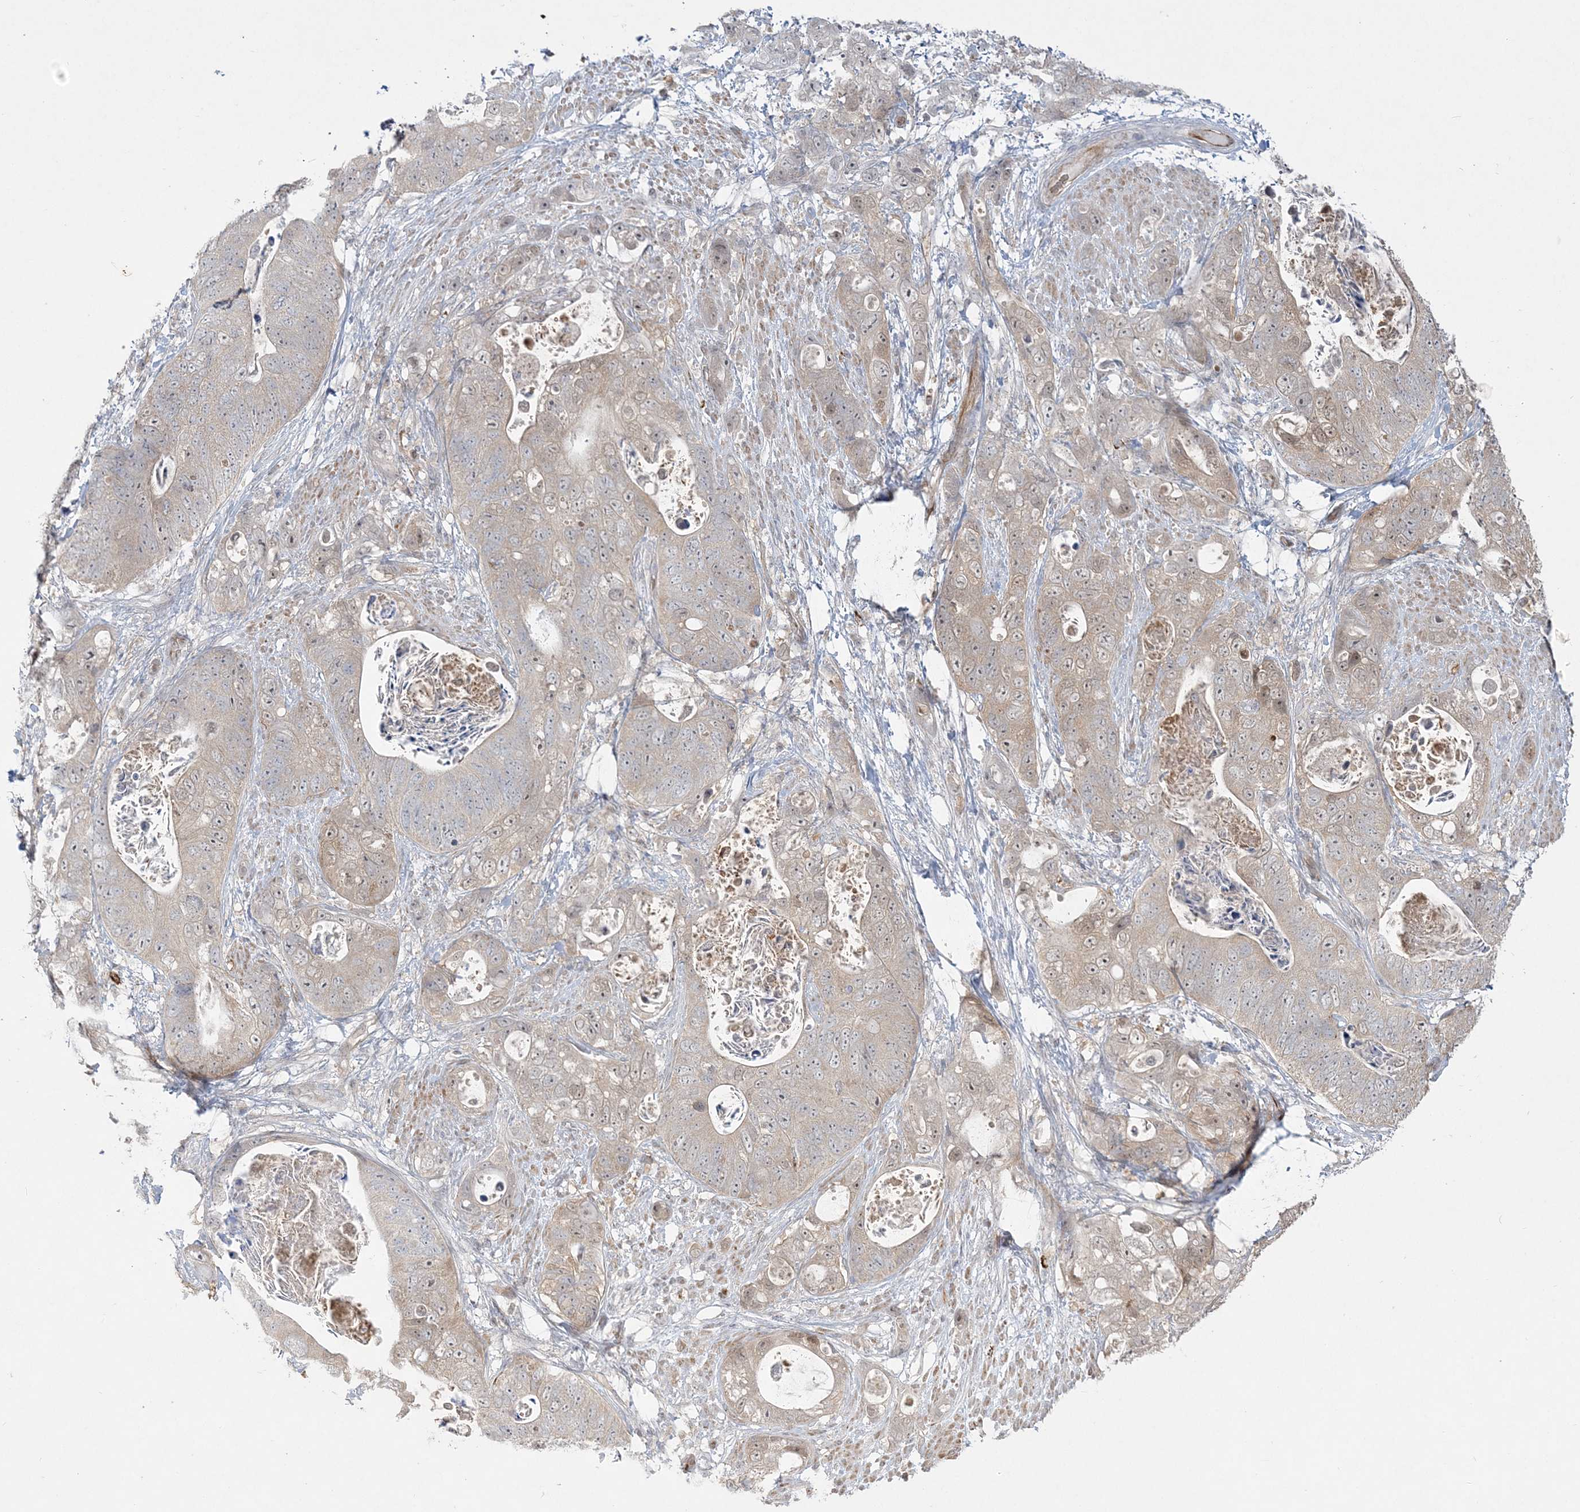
{"staining": {"intensity": "weak", "quantity": ">75%", "location": "cytoplasmic/membranous"}, "tissue": "stomach cancer", "cell_type": "Tumor cells", "image_type": "cancer", "snomed": [{"axis": "morphology", "description": "Adenocarcinoma, NOS"}, {"axis": "topography", "description": "Stomach"}], "caption": "This image demonstrates immunohistochemistry staining of stomach cancer, with low weak cytoplasmic/membranous positivity in approximately >75% of tumor cells.", "gene": "INPP1", "patient": {"sex": "female", "age": 89}}